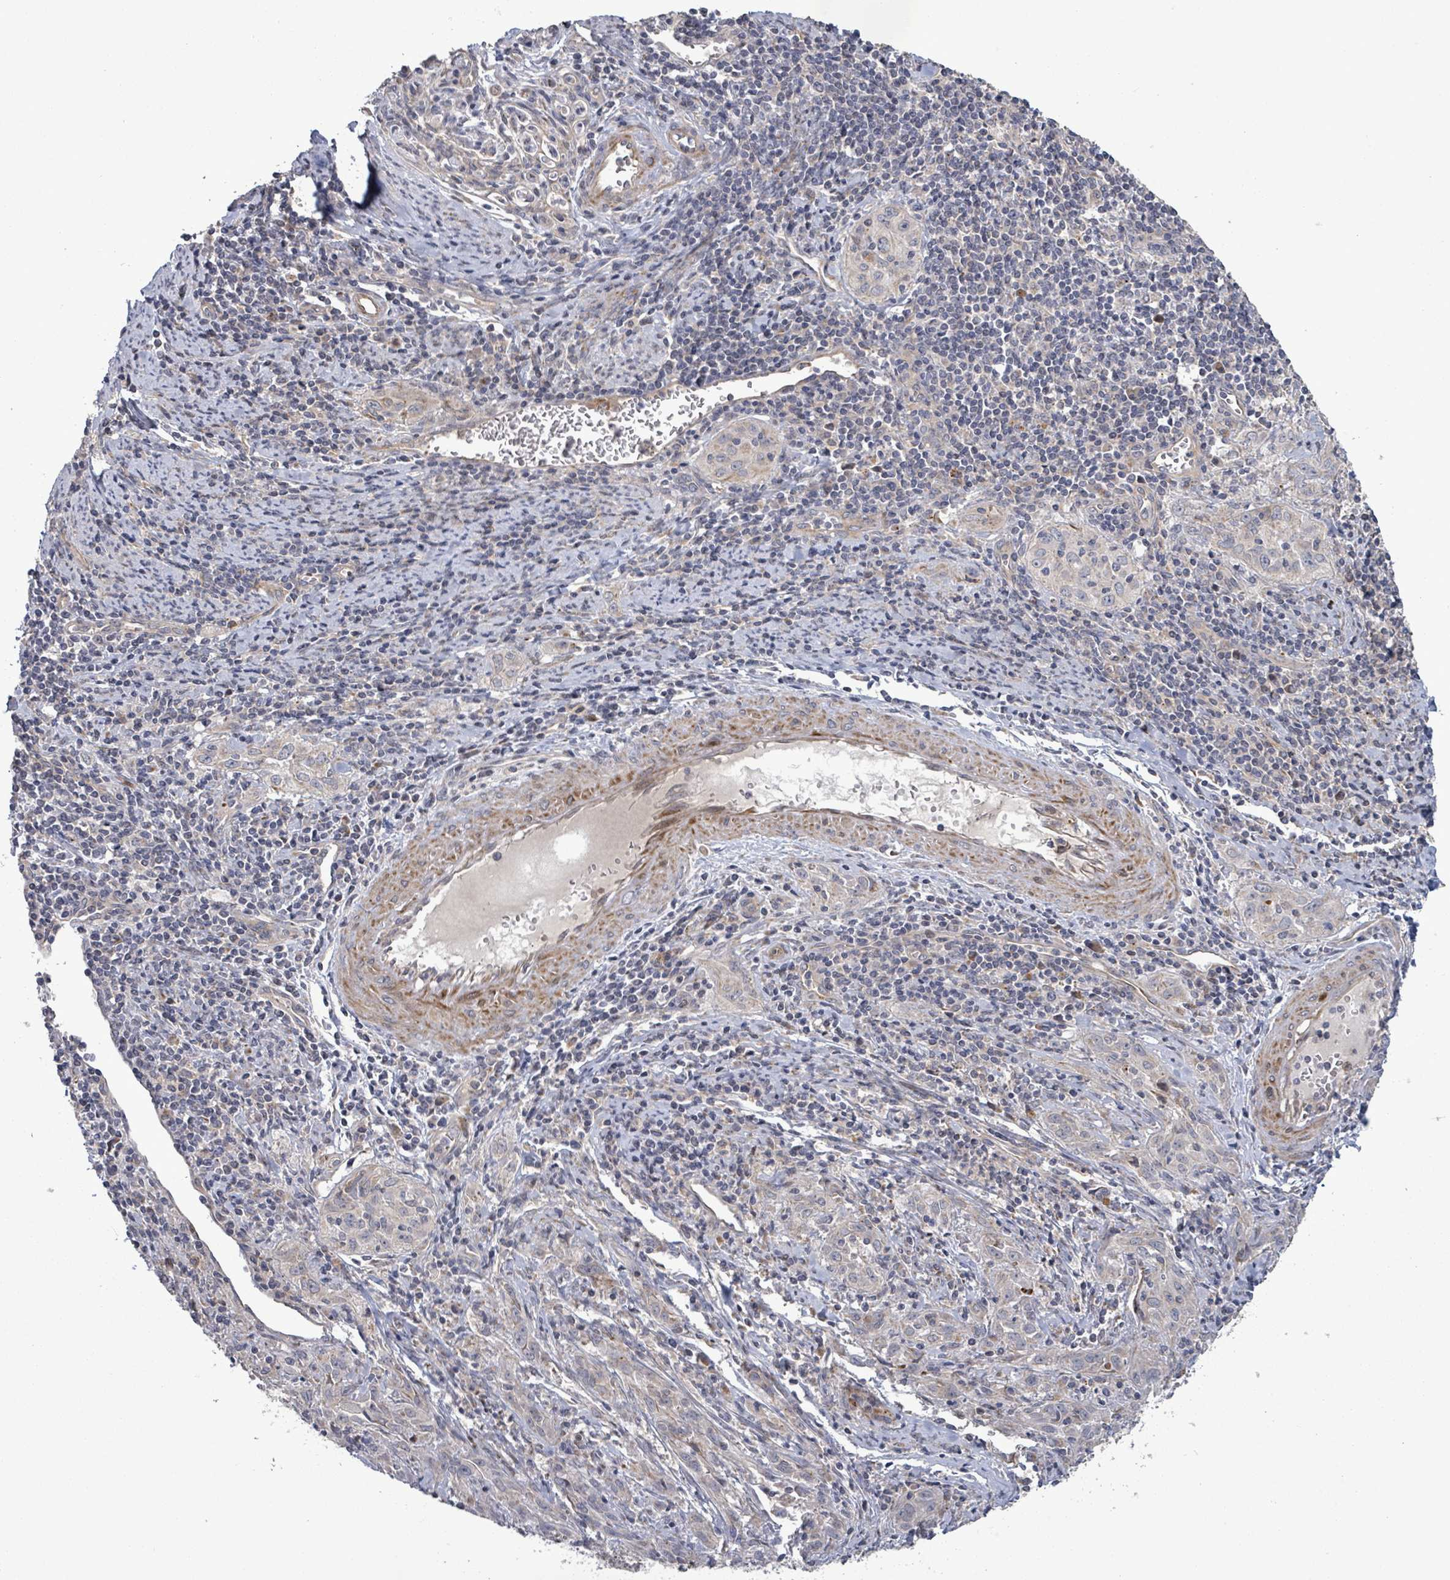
{"staining": {"intensity": "moderate", "quantity": "<25%", "location": "cytoplasmic/membranous"}, "tissue": "cervical cancer", "cell_type": "Tumor cells", "image_type": "cancer", "snomed": [{"axis": "morphology", "description": "Squamous cell carcinoma, NOS"}, {"axis": "topography", "description": "Cervix"}], "caption": "A high-resolution image shows immunohistochemistry (IHC) staining of cervical squamous cell carcinoma, which reveals moderate cytoplasmic/membranous positivity in about <25% of tumor cells.", "gene": "DIPK2A", "patient": {"sex": "female", "age": 57}}